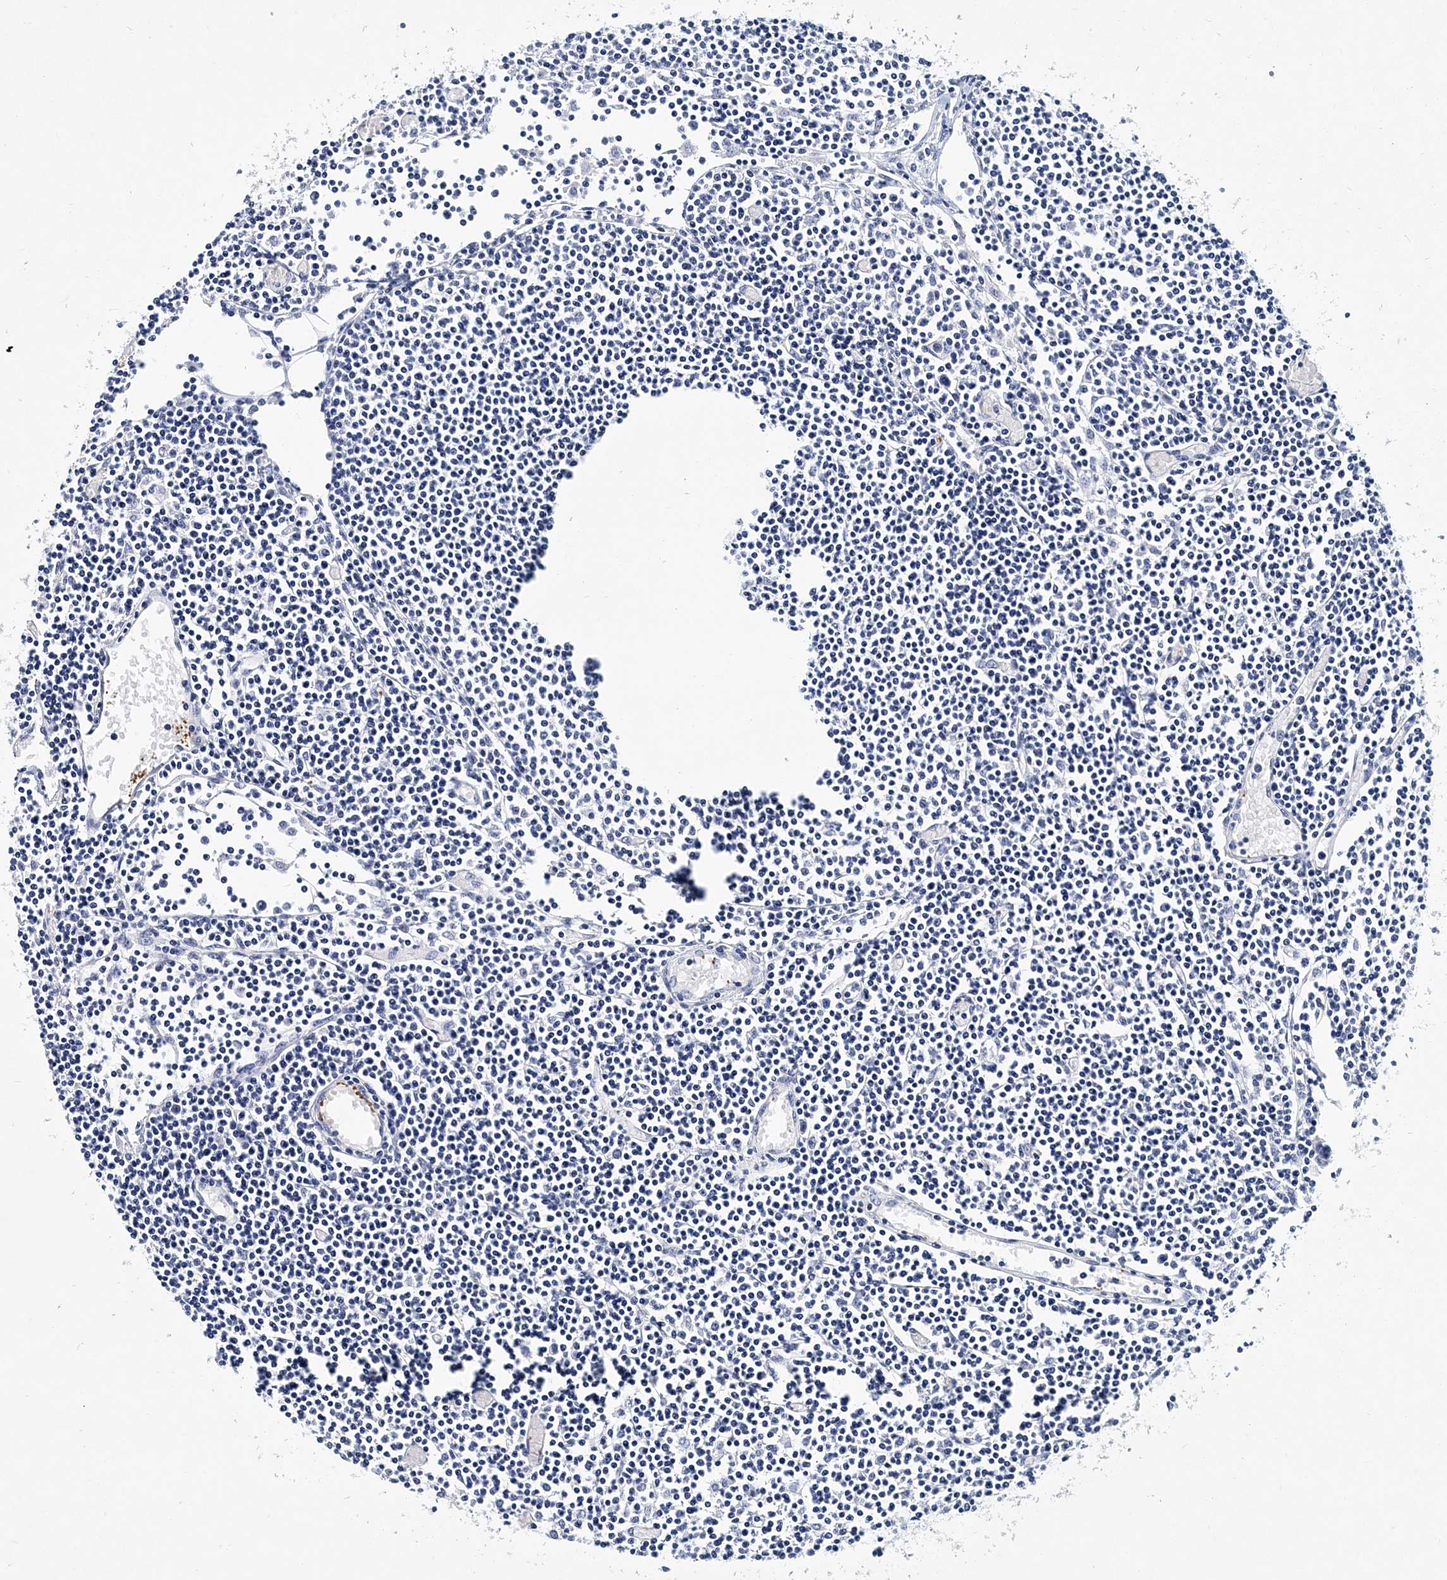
{"staining": {"intensity": "negative", "quantity": "none", "location": "none"}, "tissue": "lymph node", "cell_type": "Germinal center cells", "image_type": "normal", "snomed": [{"axis": "morphology", "description": "Normal tissue, NOS"}, {"axis": "topography", "description": "Lymph node"}], "caption": "IHC histopathology image of benign human lymph node stained for a protein (brown), which reveals no positivity in germinal center cells.", "gene": "ITGA2B", "patient": {"sex": "female", "age": 11}}